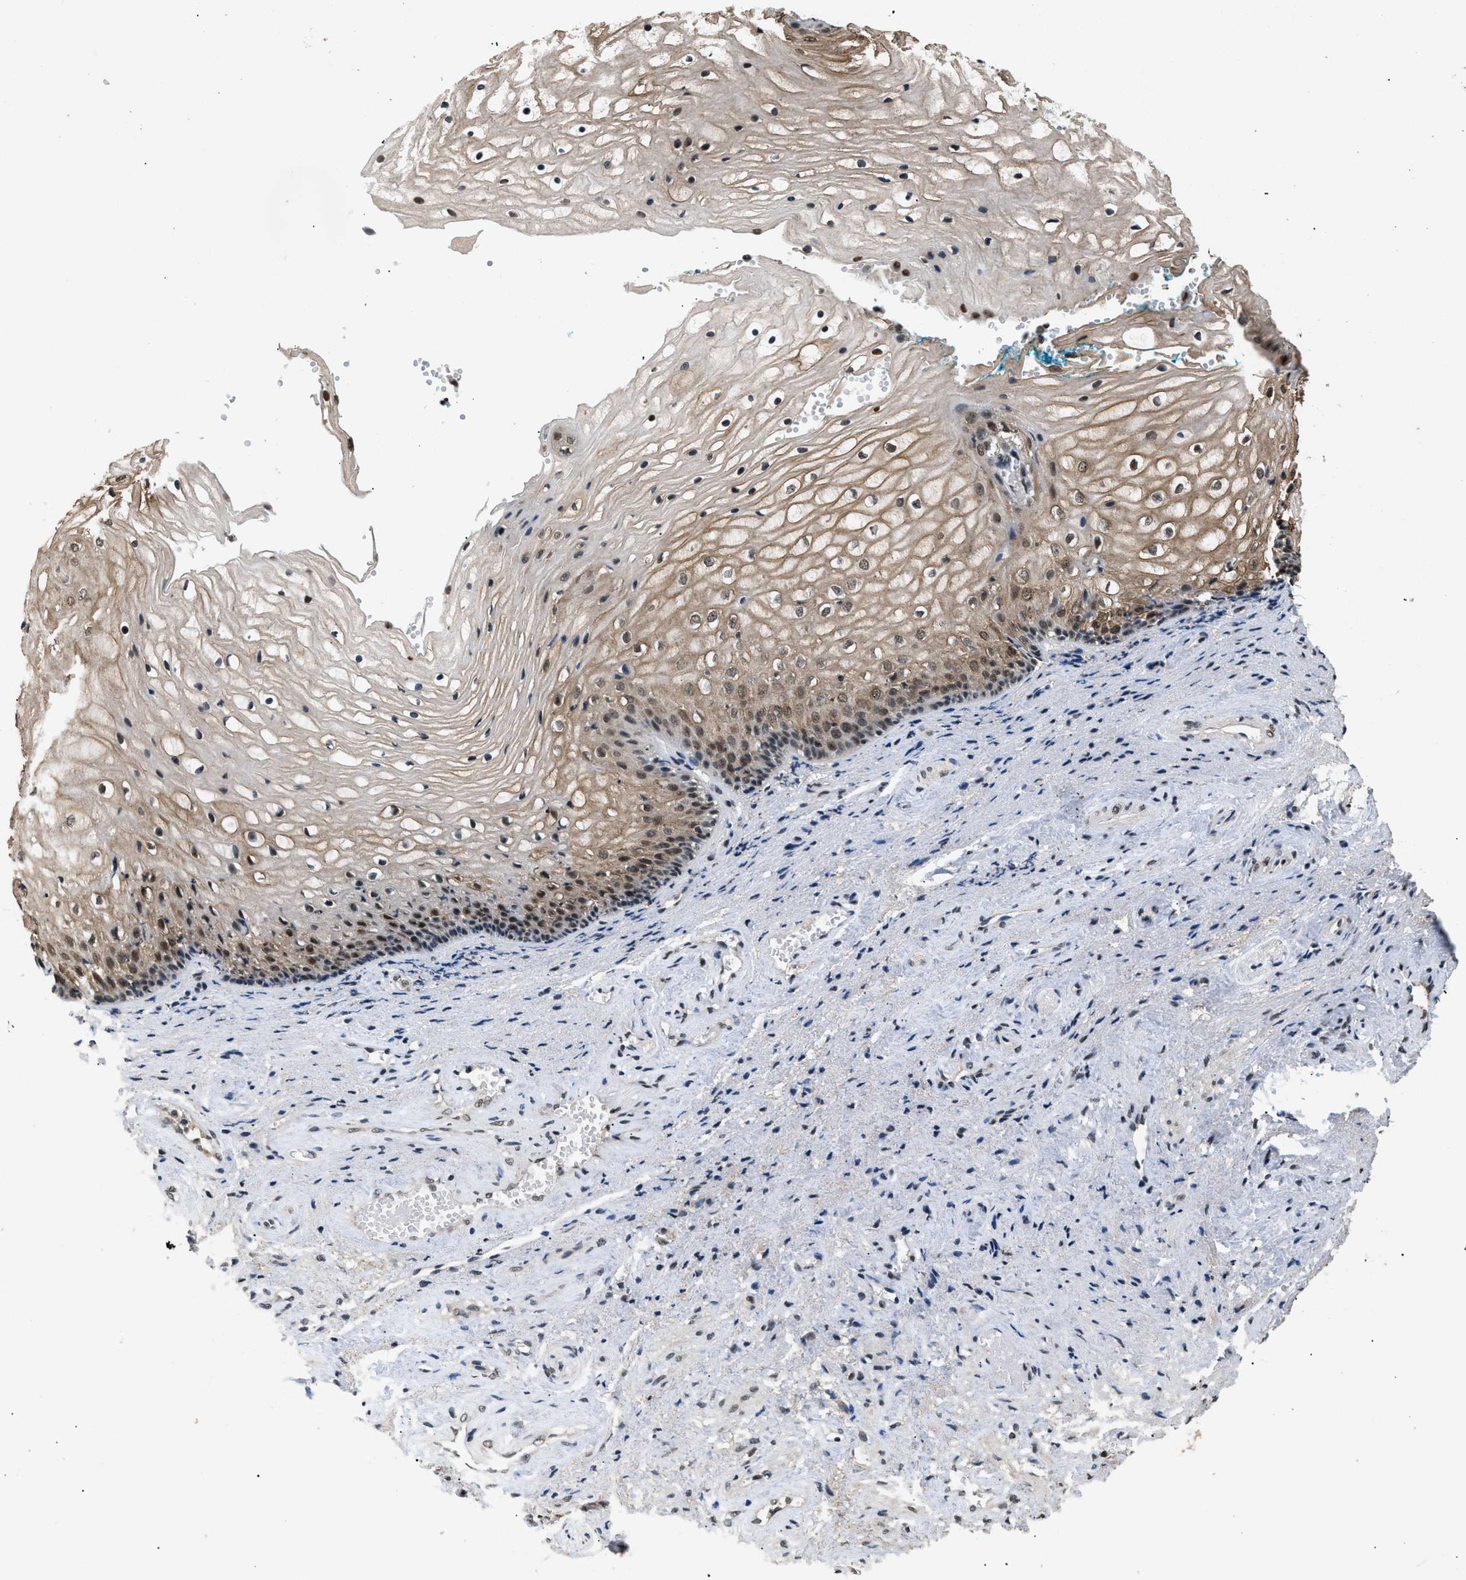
{"staining": {"intensity": "strong", "quantity": ">75%", "location": "cytoplasmic/membranous,nuclear"}, "tissue": "vagina", "cell_type": "Squamous epithelial cells", "image_type": "normal", "snomed": [{"axis": "morphology", "description": "Normal tissue, NOS"}, {"axis": "topography", "description": "Vagina"}], "caption": "Squamous epithelial cells show strong cytoplasmic/membranous,nuclear positivity in about >75% of cells in normal vagina. Ihc stains the protein in brown and the nuclei are stained blue.", "gene": "RBM5", "patient": {"sex": "female", "age": 34}}